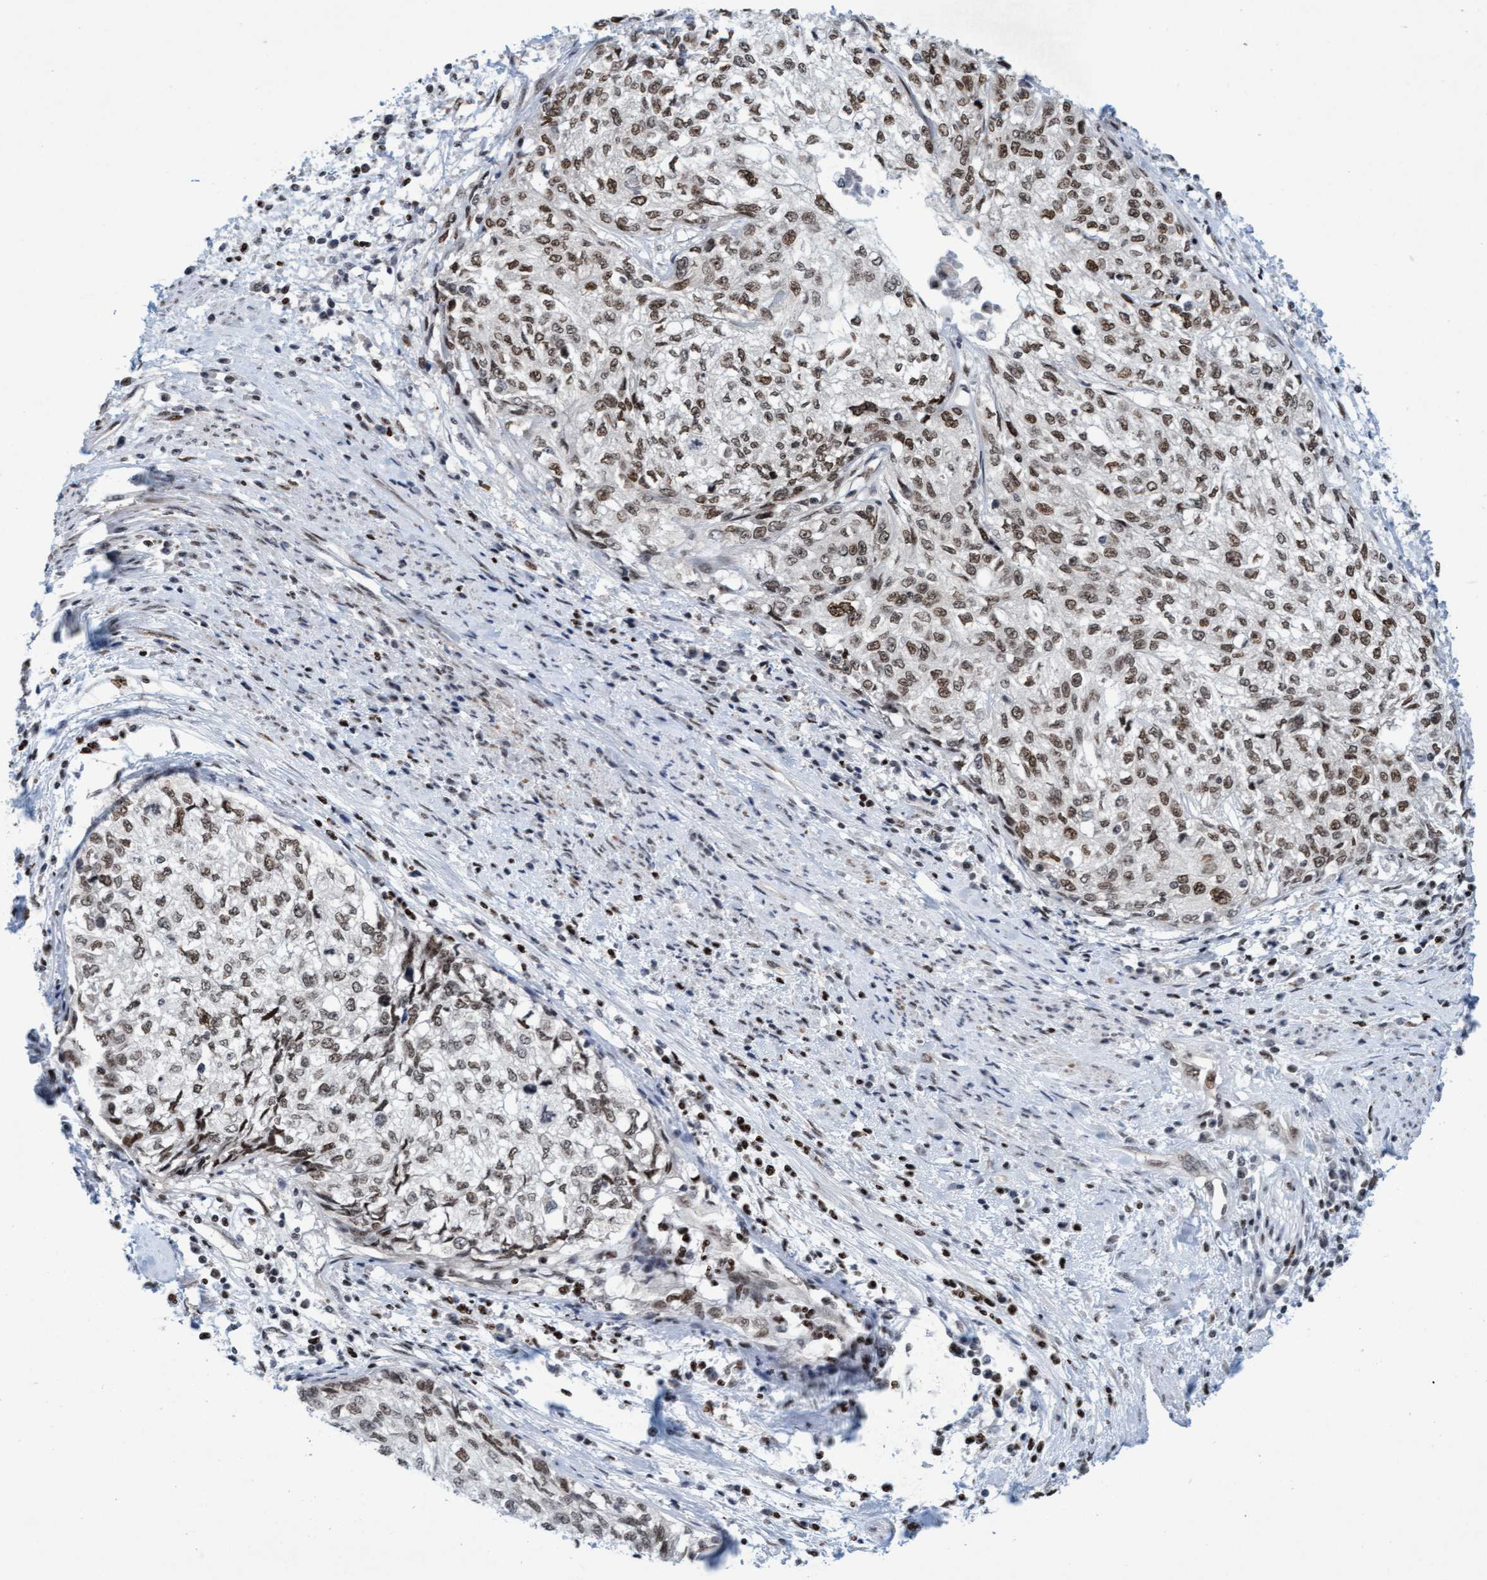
{"staining": {"intensity": "weak", "quantity": ">75%", "location": "nuclear"}, "tissue": "cervical cancer", "cell_type": "Tumor cells", "image_type": "cancer", "snomed": [{"axis": "morphology", "description": "Squamous cell carcinoma, NOS"}, {"axis": "topography", "description": "Cervix"}], "caption": "Protein expression analysis of cervical squamous cell carcinoma displays weak nuclear positivity in approximately >75% of tumor cells. The staining was performed using DAB, with brown indicating positive protein expression. Nuclei are stained blue with hematoxylin.", "gene": "GLRX2", "patient": {"sex": "female", "age": 57}}